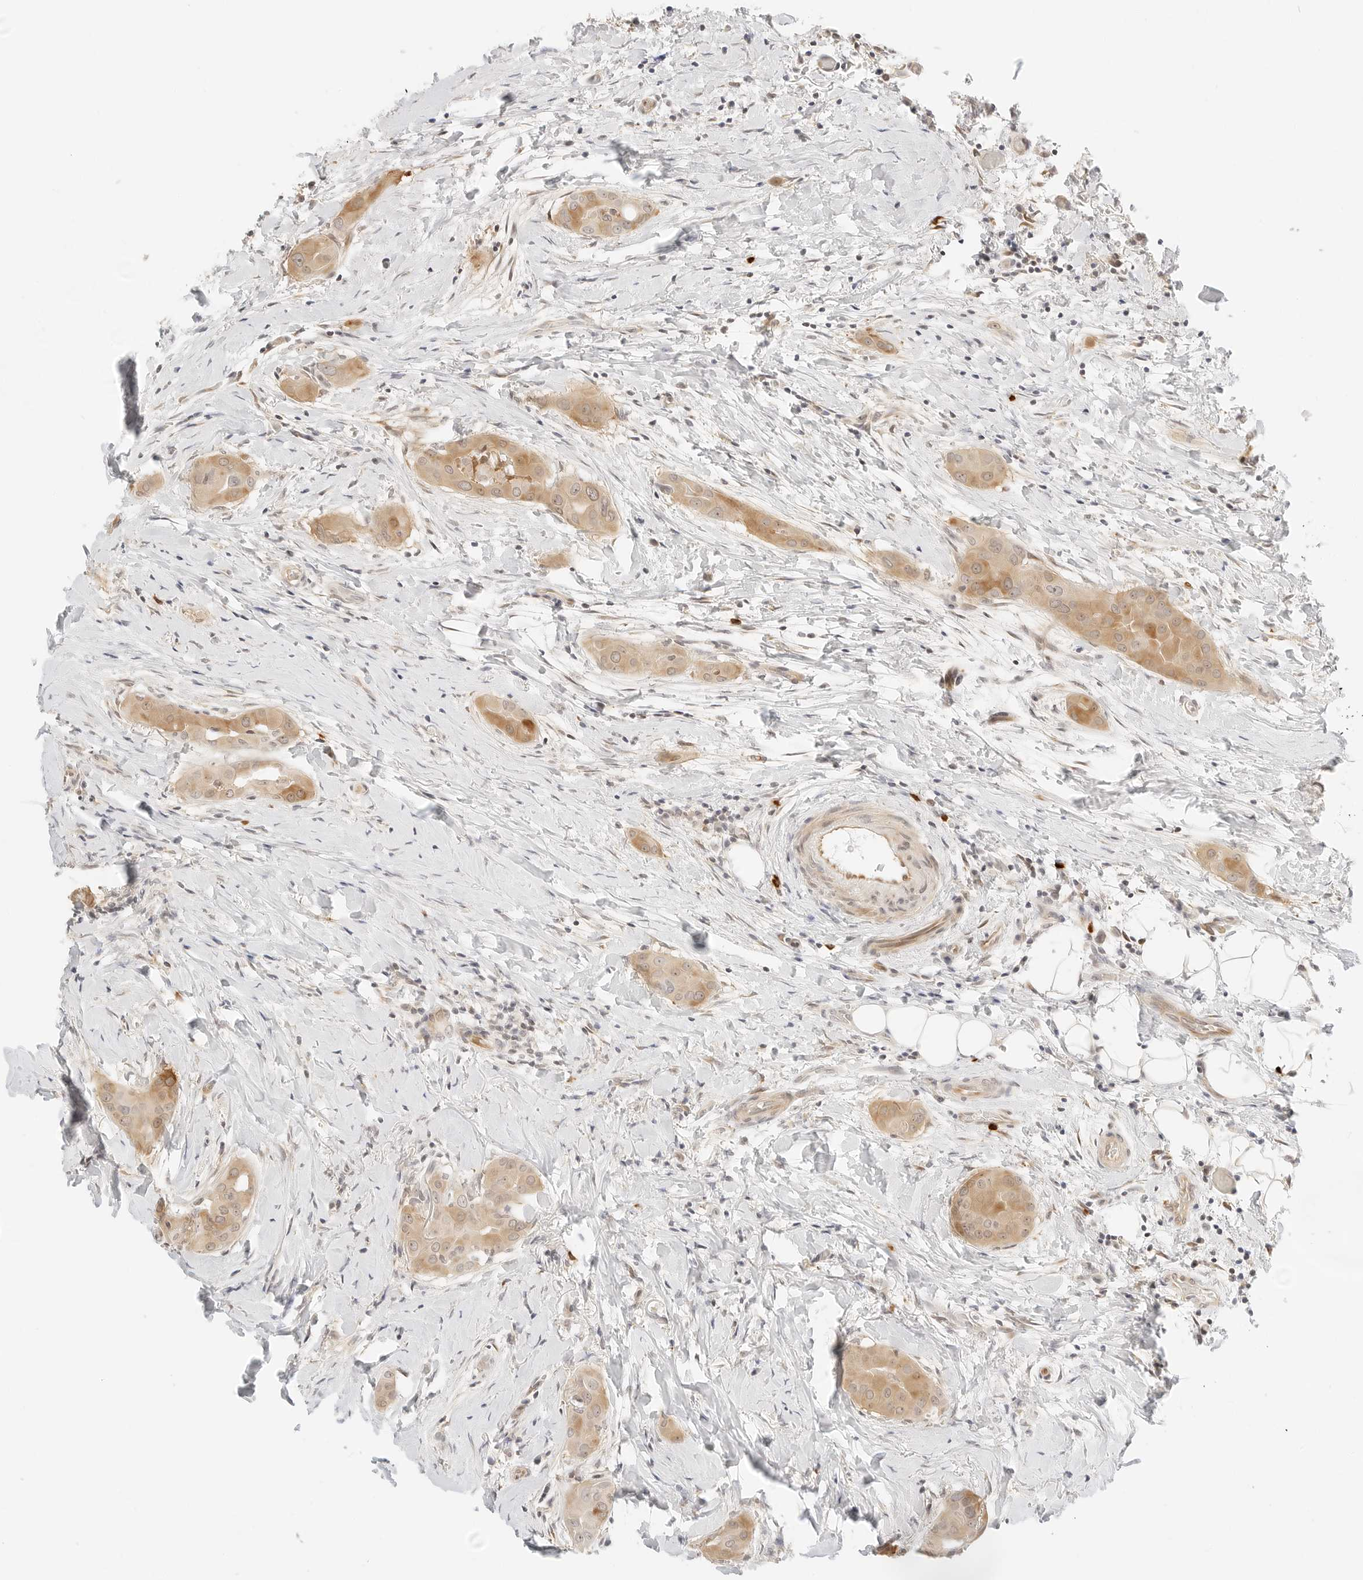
{"staining": {"intensity": "moderate", "quantity": ">75%", "location": "cytoplasmic/membranous"}, "tissue": "thyroid cancer", "cell_type": "Tumor cells", "image_type": "cancer", "snomed": [{"axis": "morphology", "description": "Papillary adenocarcinoma, NOS"}, {"axis": "topography", "description": "Thyroid gland"}], "caption": "Protein positivity by IHC displays moderate cytoplasmic/membranous expression in approximately >75% of tumor cells in thyroid papillary adenocarcinoma.", "gene": "TEKT2", "patient": {"sex": "male", "age": 33}}